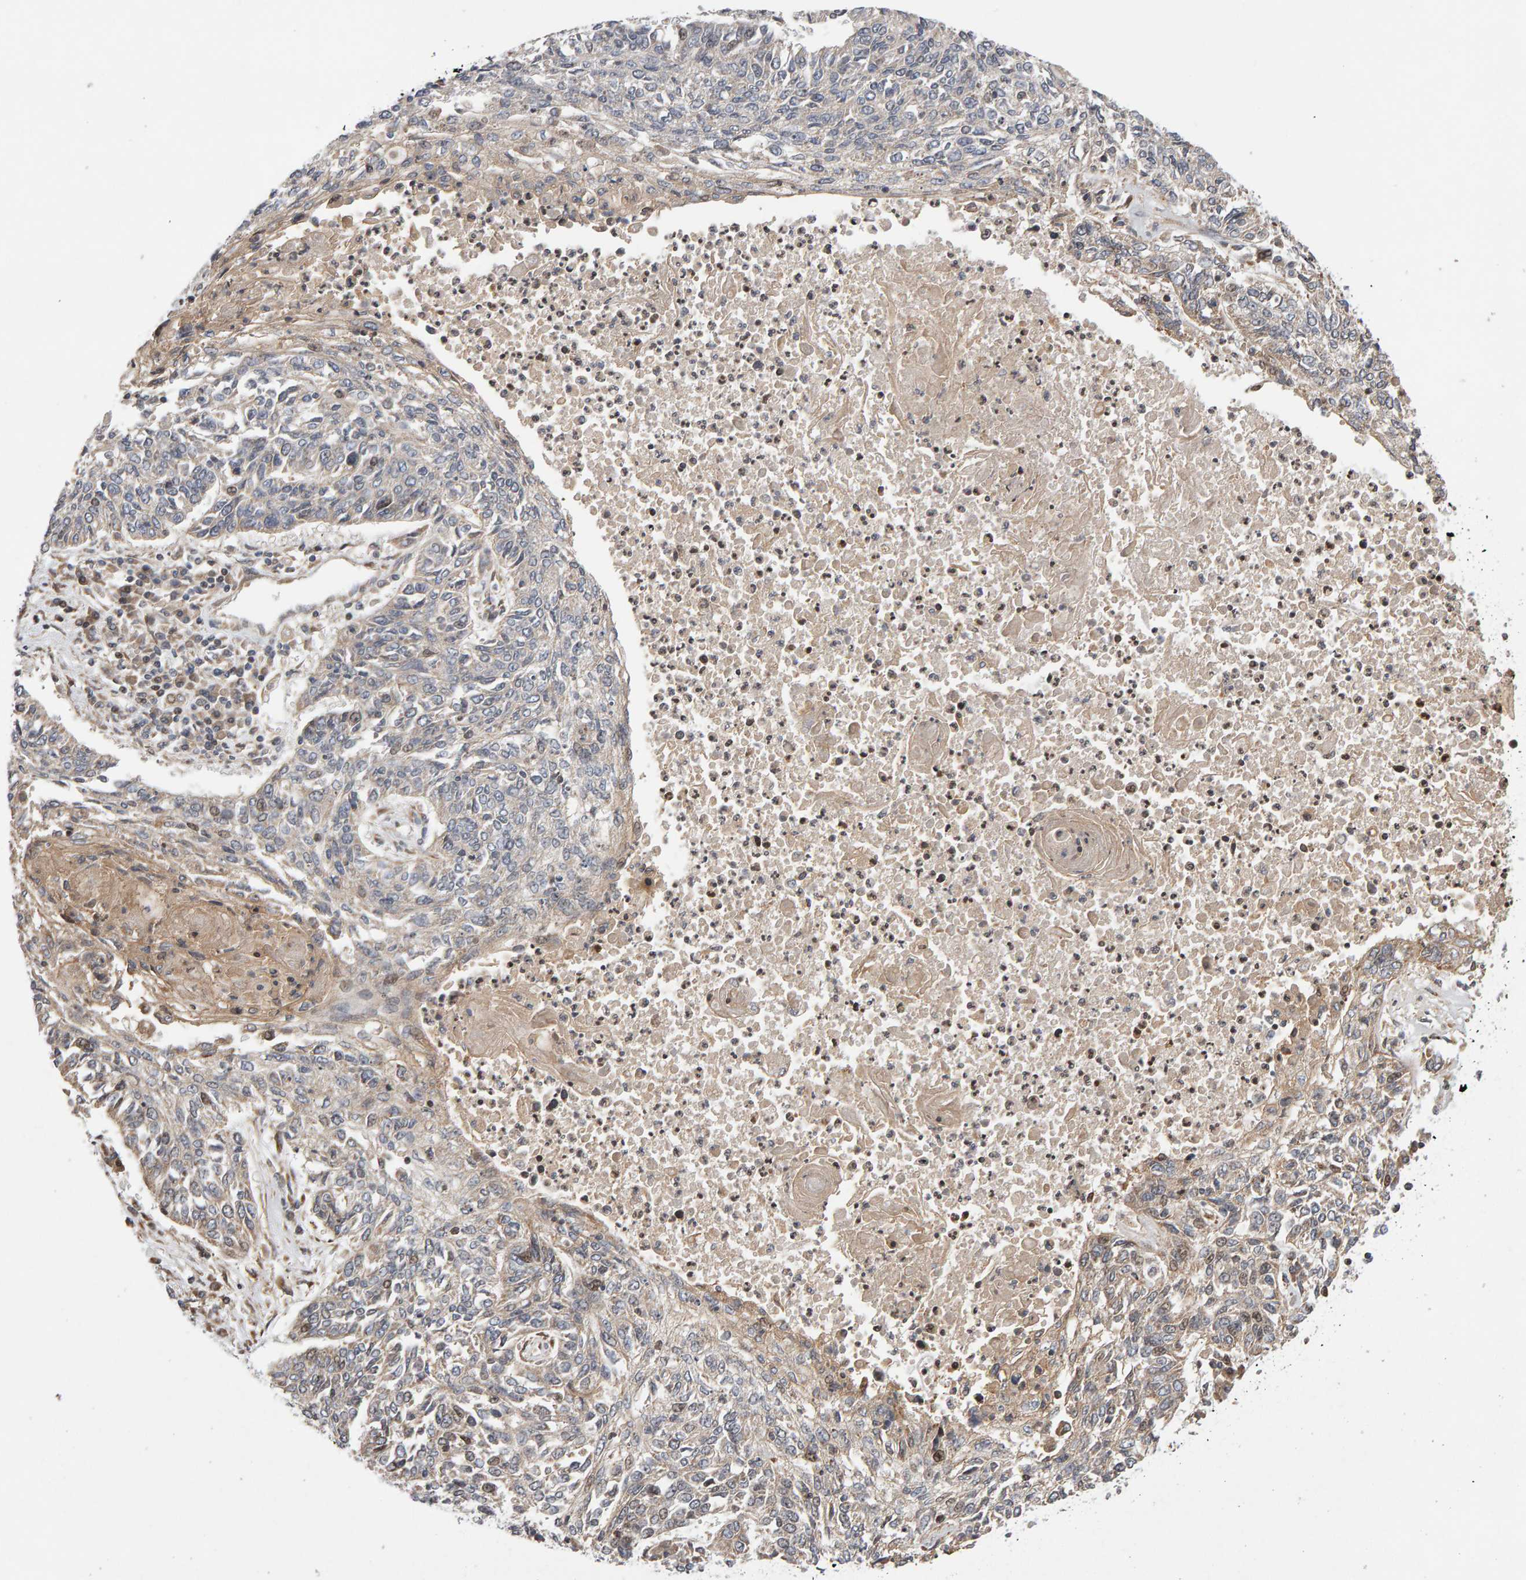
{"staining": {"intensity": "weak", "quantity": "<25%", "location": "cytoplasmic/membranous"}, "tissue": "lung cancer", "cell_type": "Tumor cells", "image_type": "cancer", "snomed": [{"axis": "morphology", "description": "Normal tissue, NOS"}, {"axis": "morphology", "description": "Squamous cell carcinoma, NOS"}, {"axis": "topography", "description": "Cartilage tissue"}, {"axis": "topography", "description": "Bronchus"}, {"axis": "topography", "description": "Lung"}], "caption": "A photomicrograph of squamous cell carcinoma (lung) stained for a protein exhibits no brown staining in tumor cells.", "gene": "LZTS1", "patient": {"sex": "female", "age": 49}}